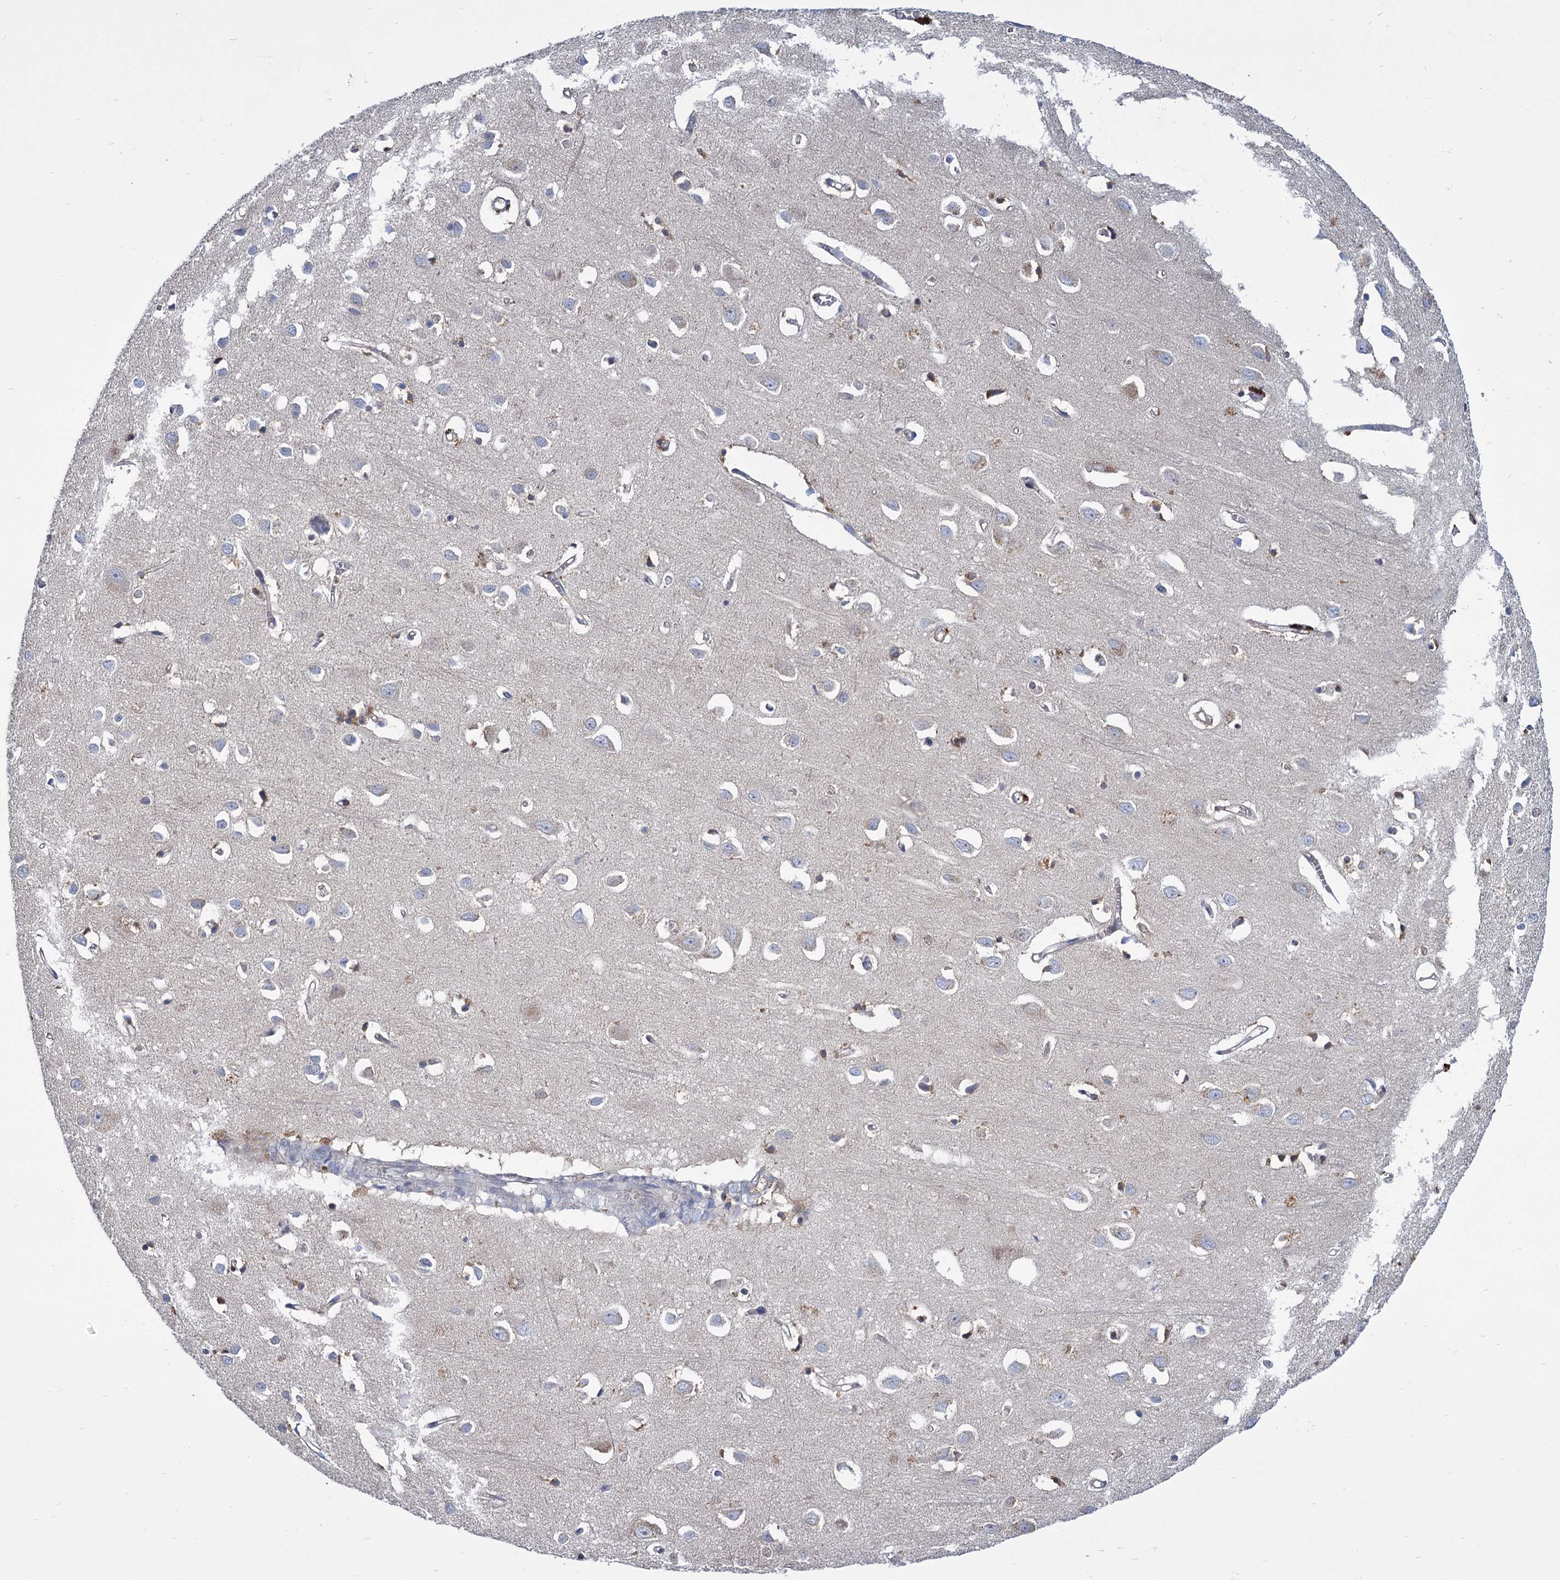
{"staining": {"intensity": "negative", "quantity": "none", "location": "none"}, "tissue": "cerebral cortex", "cell_type": "Endothelial cells", "image_type": "normal", "snomed": [{"axis": "morphology", "description": "Normal tissue, NOS"}, {"axis": "topography", "description": "Cerebral cortex"}], "caption": "This is a histopathology image of immunohistochemistry (IHC) staining of benign cerebral cortex, which shows no positivity in endothelial cells. (Brightfield microscopy of DAB (3,3'-diaminobenzidine) immunohistochemistry (IHC) at high magnification).", "gene": "GCLC", "patient": {"sex": "female", "age": 64}}